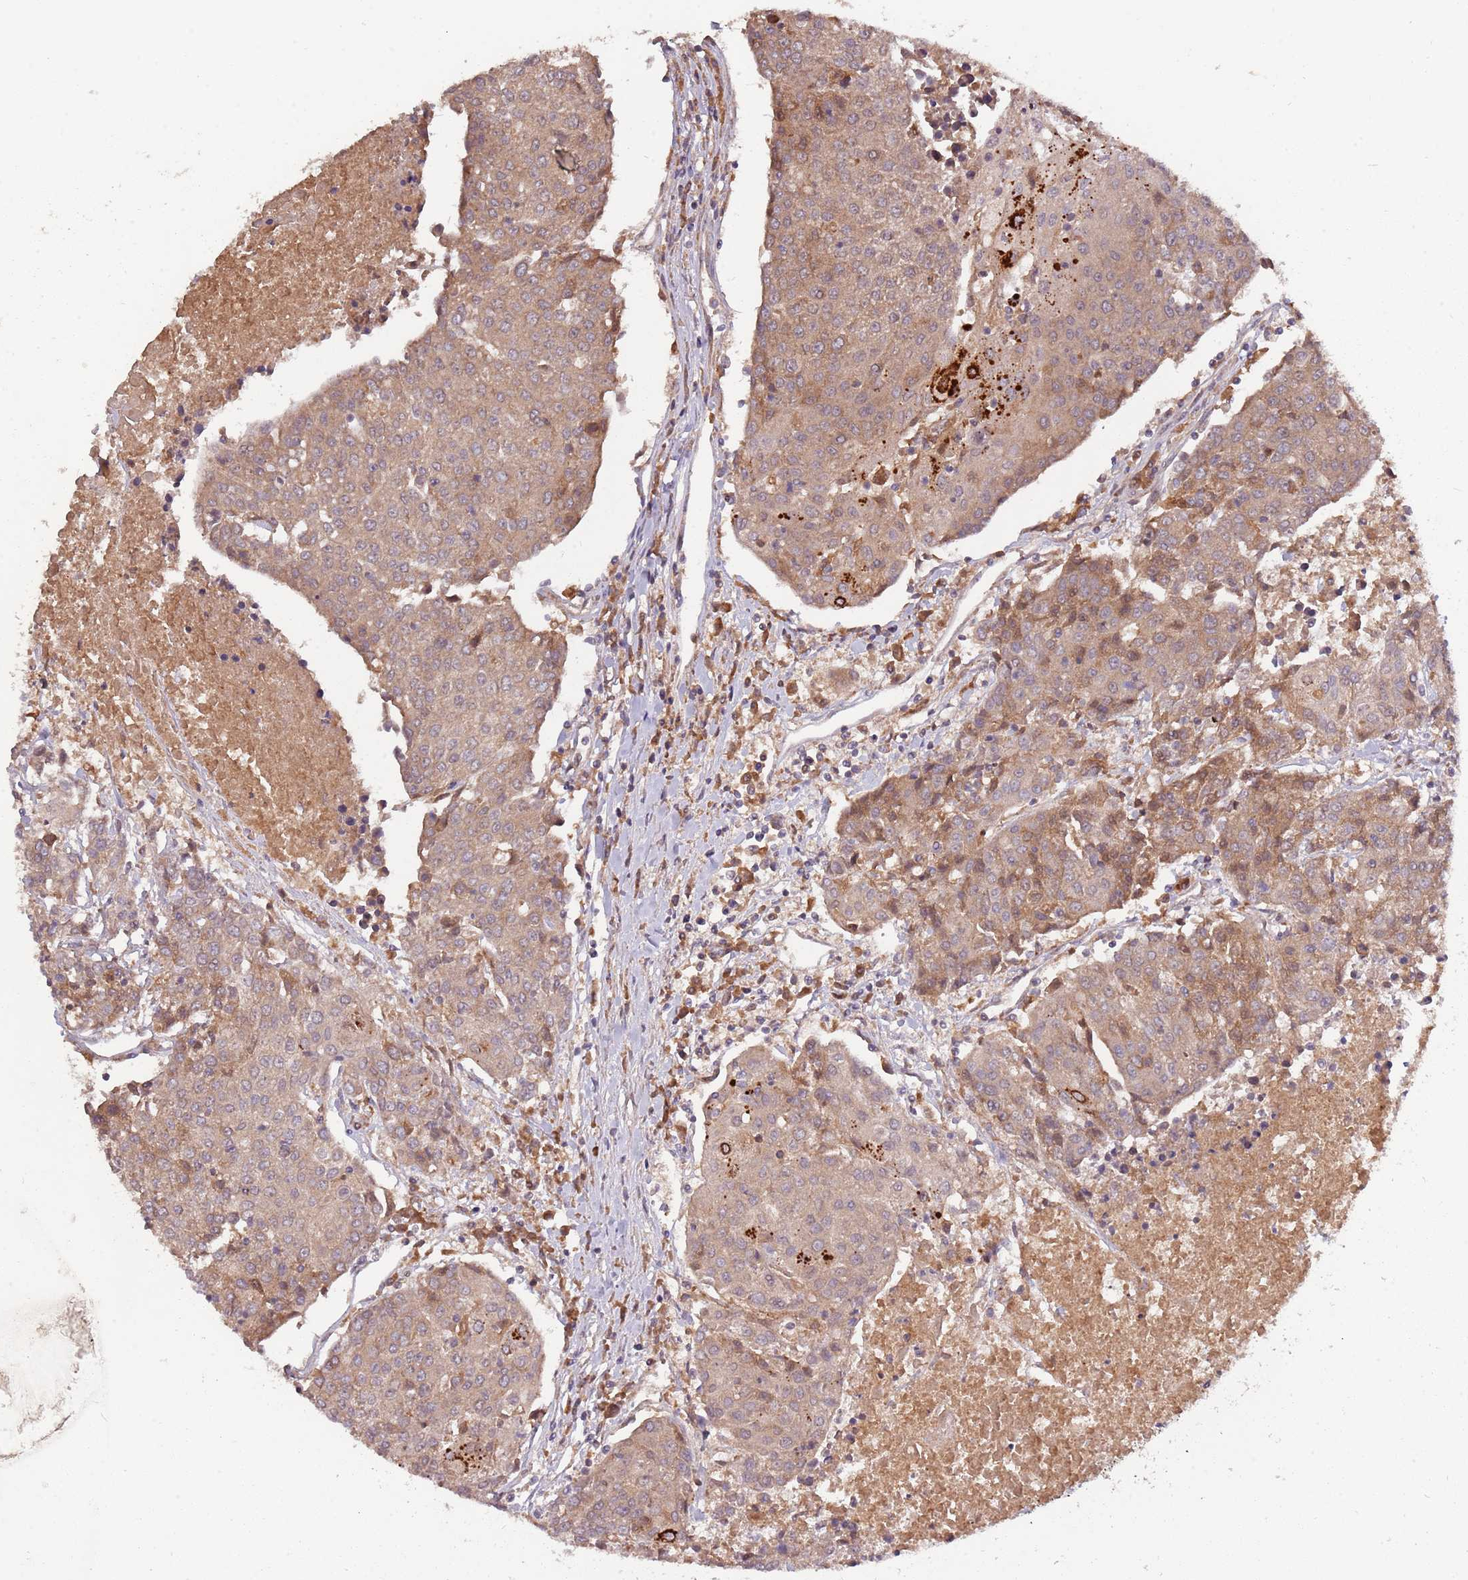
{"staining": {"intensity": "moderate", "quantity": "25%-75%", "location": "cytoplasmic/membranous"}, "tissue": "urothelial cancer", "cell_type": "Tumor cells", "image_type": "cancer", "snomed": [{"axis": "morphology", "description": "Urothelial carcinoma, High grade"}, {"axis": "topography", "description": "Urinary bladder"}], "caption": "This image shows immunohistochemistry (IHC) staining of urothelial cancer, with medium moderate cytoplasmic/membranous positivity in approximately 25%-75% of tumor cells.", "gene": "USP32", "patient": {"sex": "female", "age": 85}}